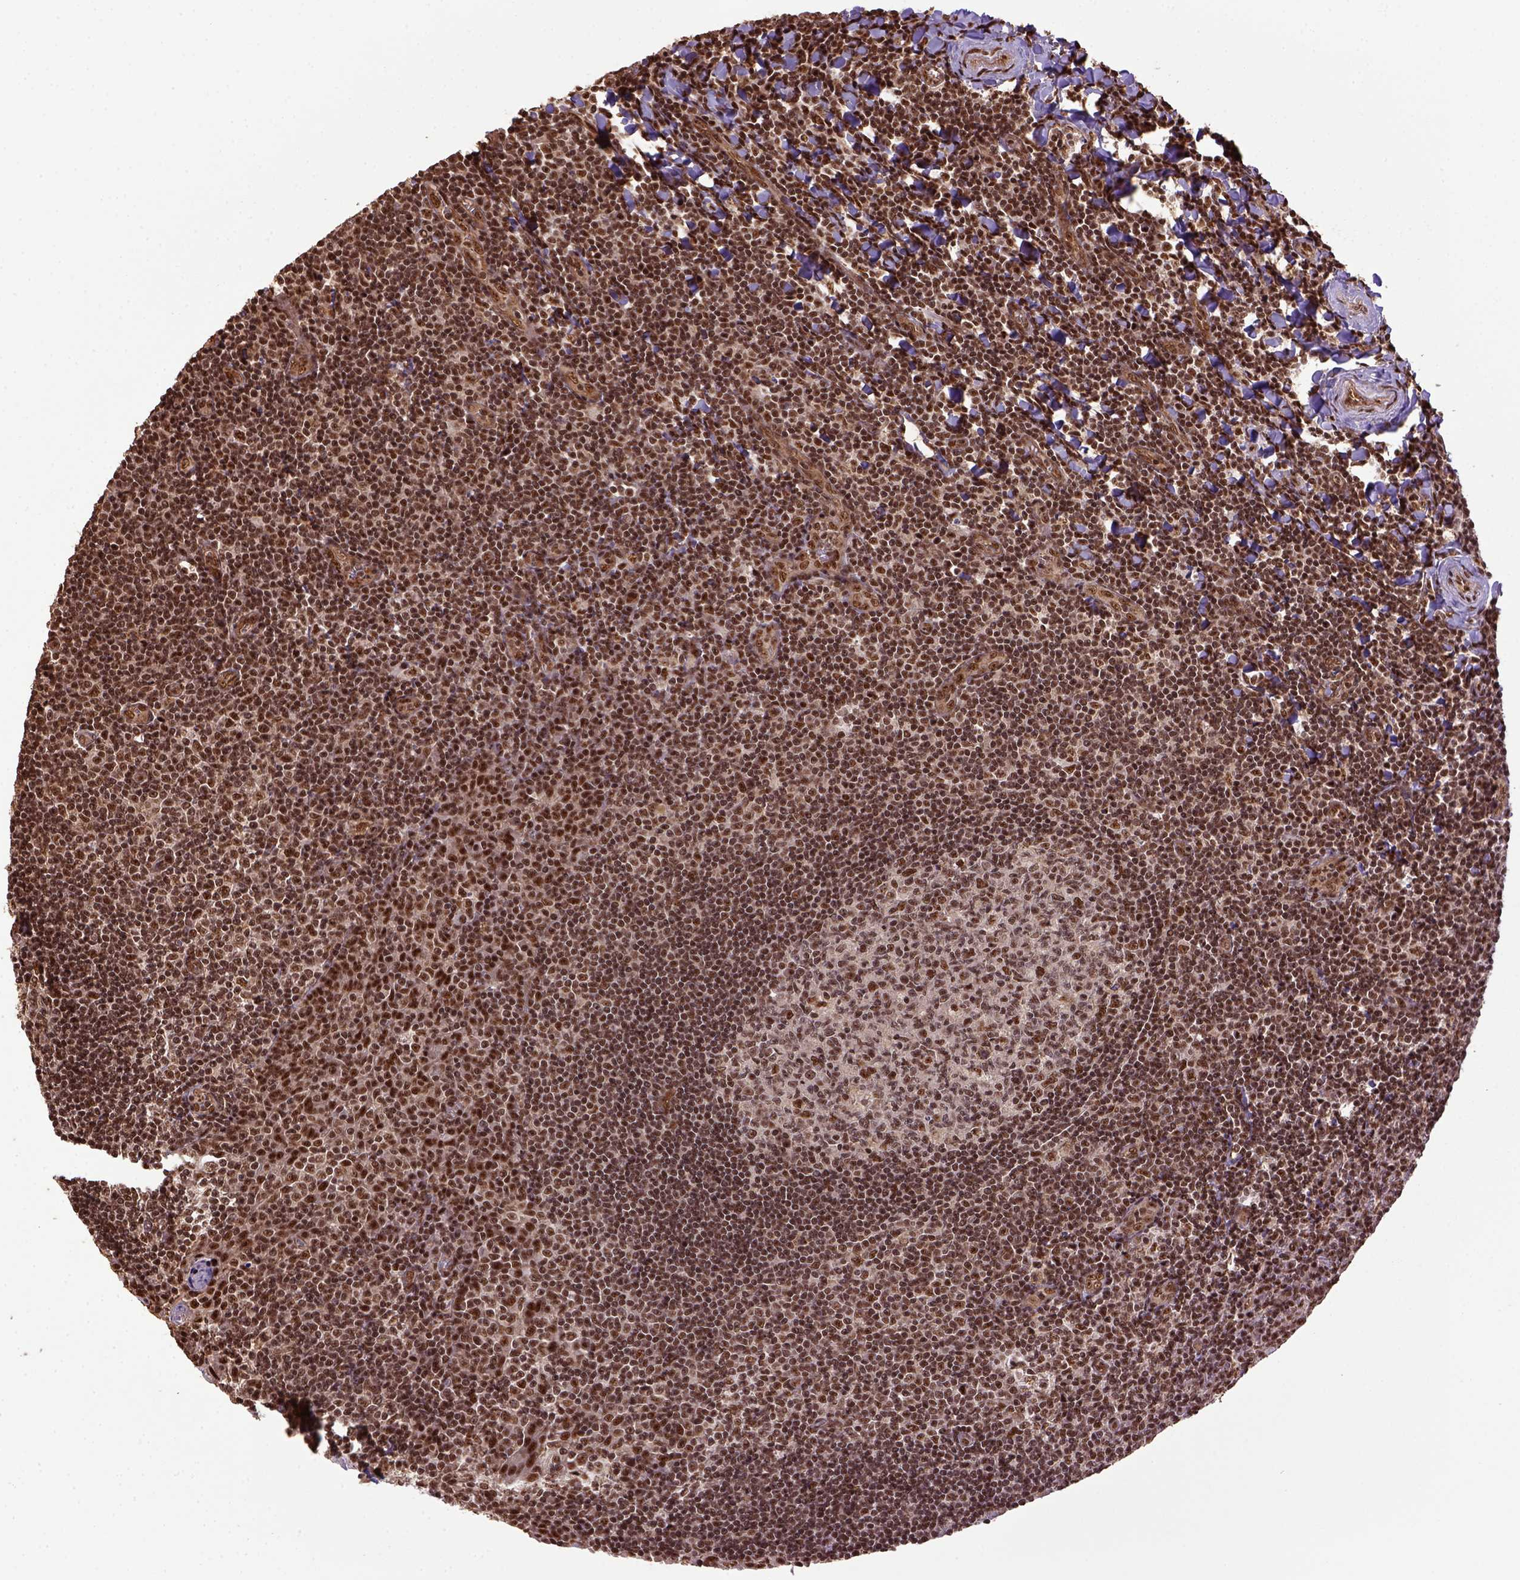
{"staining": {"intensity": "strong", "quantity": ">75%", "location": "nuclear"}, "tissue": "tonsil", "cell_type": "Germinal center cells", "image_type": "normal", "snomed": [{"axis": "morphology", "description": "Normal tissue, NOS"}, {"axis": "morphology", "description": "Inflammation, NOS"}, {"axis": "topography", "description": "Tonsil"}], "caption": "Unremarkable tonsil shows strong nuclear staining in about >75% of germinal center cells, visualized by immunohistochemistry. (DAB (3,3'-diaminobenzidine) IHC, brown staining for protein, blue staining for nuclei).", "gene": "PPIG", "patient": {"sex": "female", "age": 31}}